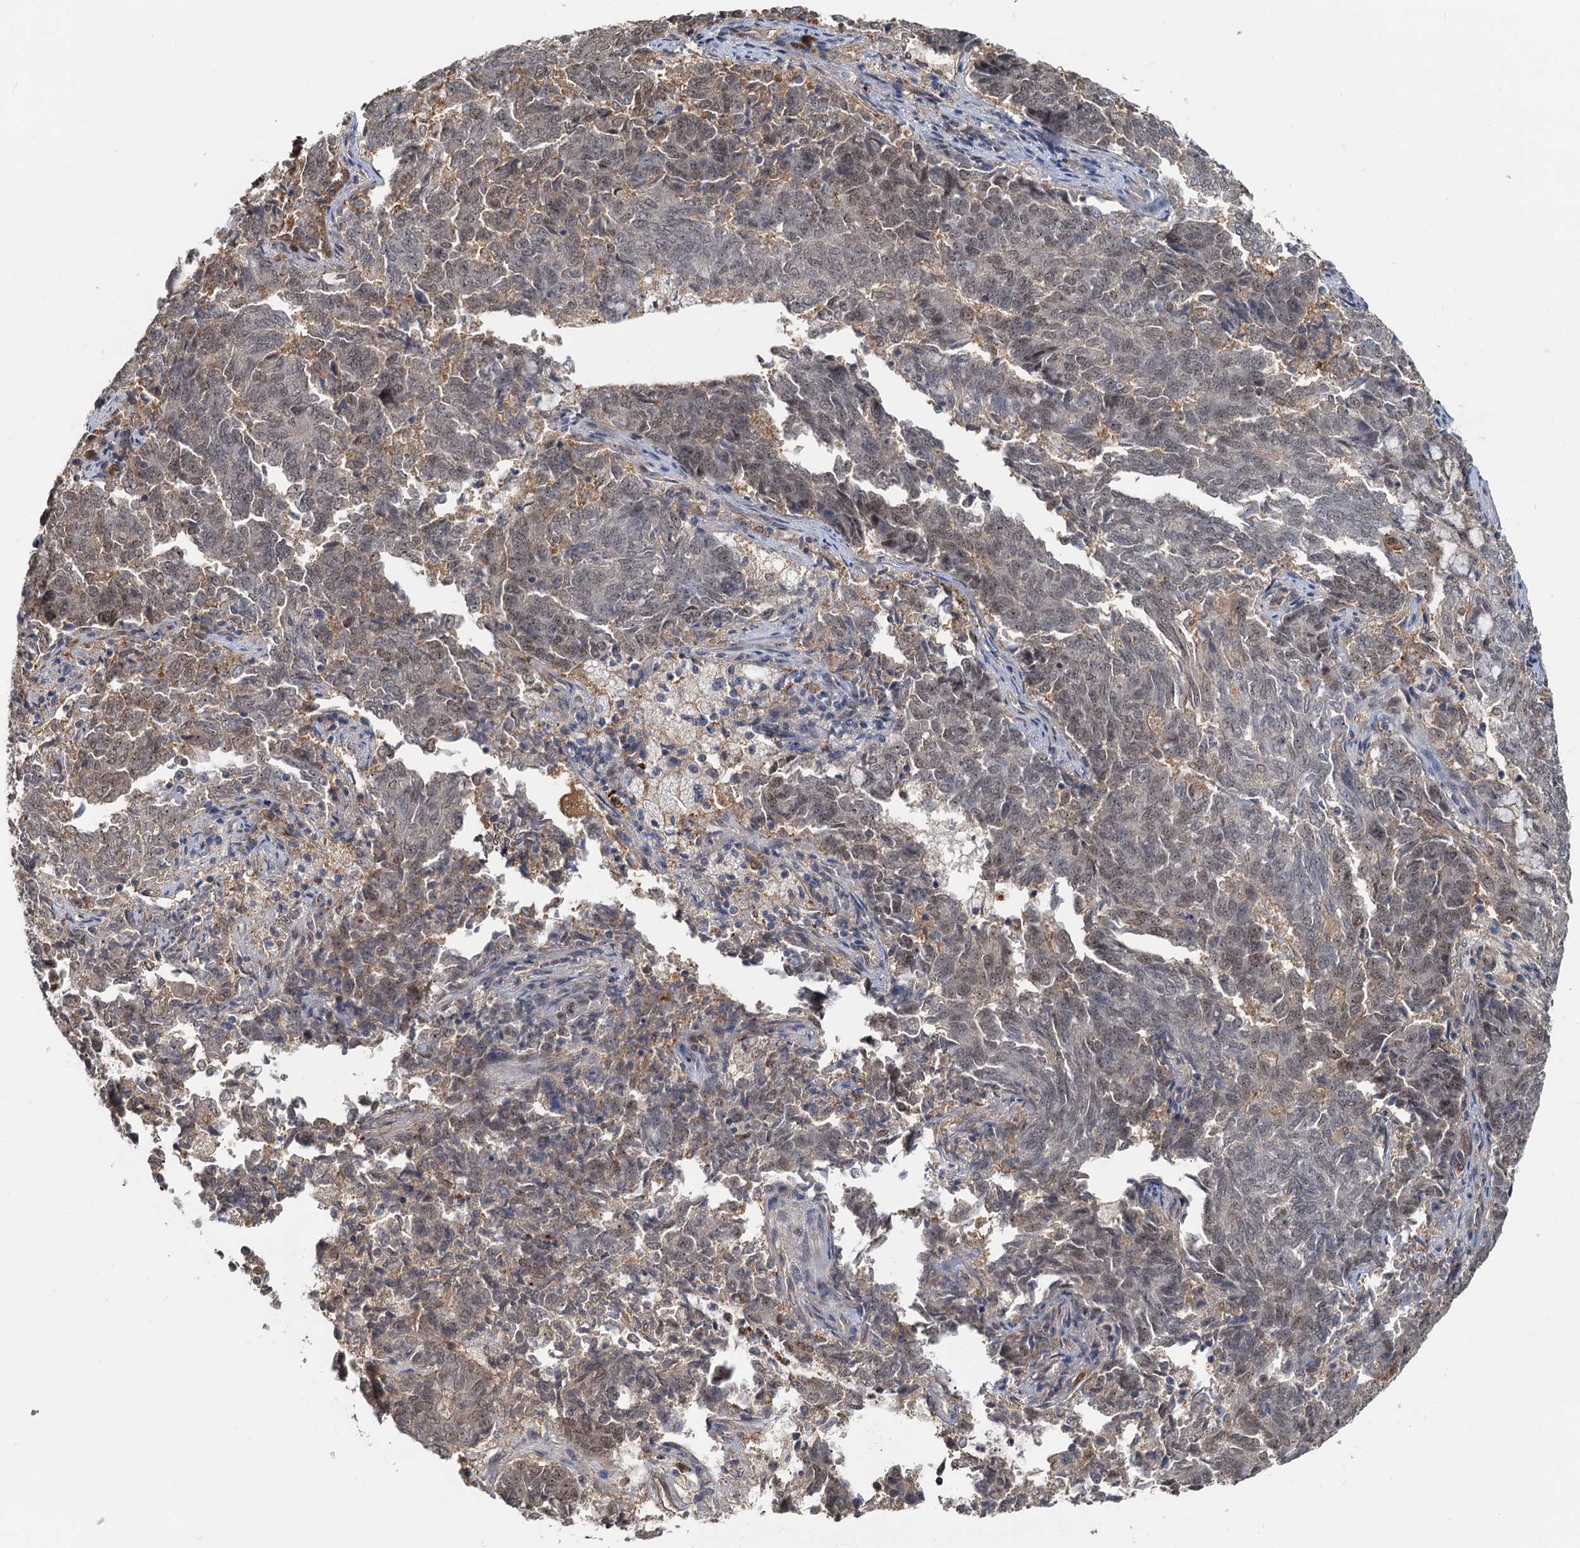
{"staining": {"intensity": "moderate", "quantity": "<25%", "location": "nuclear"}, "tissue": "endometrial cancer", "cell_type": "Tumor cells", "image_type": "cancer", "snomed": [{"axis": "morphology", "description": "Adenocarcinoma, NOS"}, {"axis": "topography", "description": "Endometrium"}], "caption": "Protein staining of endometrial adenocarcinoma tissue displays moderate nuclear staining in approximately <25% of tumor cells.", "gene": "SPINDOC", "patient": {"sex": "female", "age": 80}}